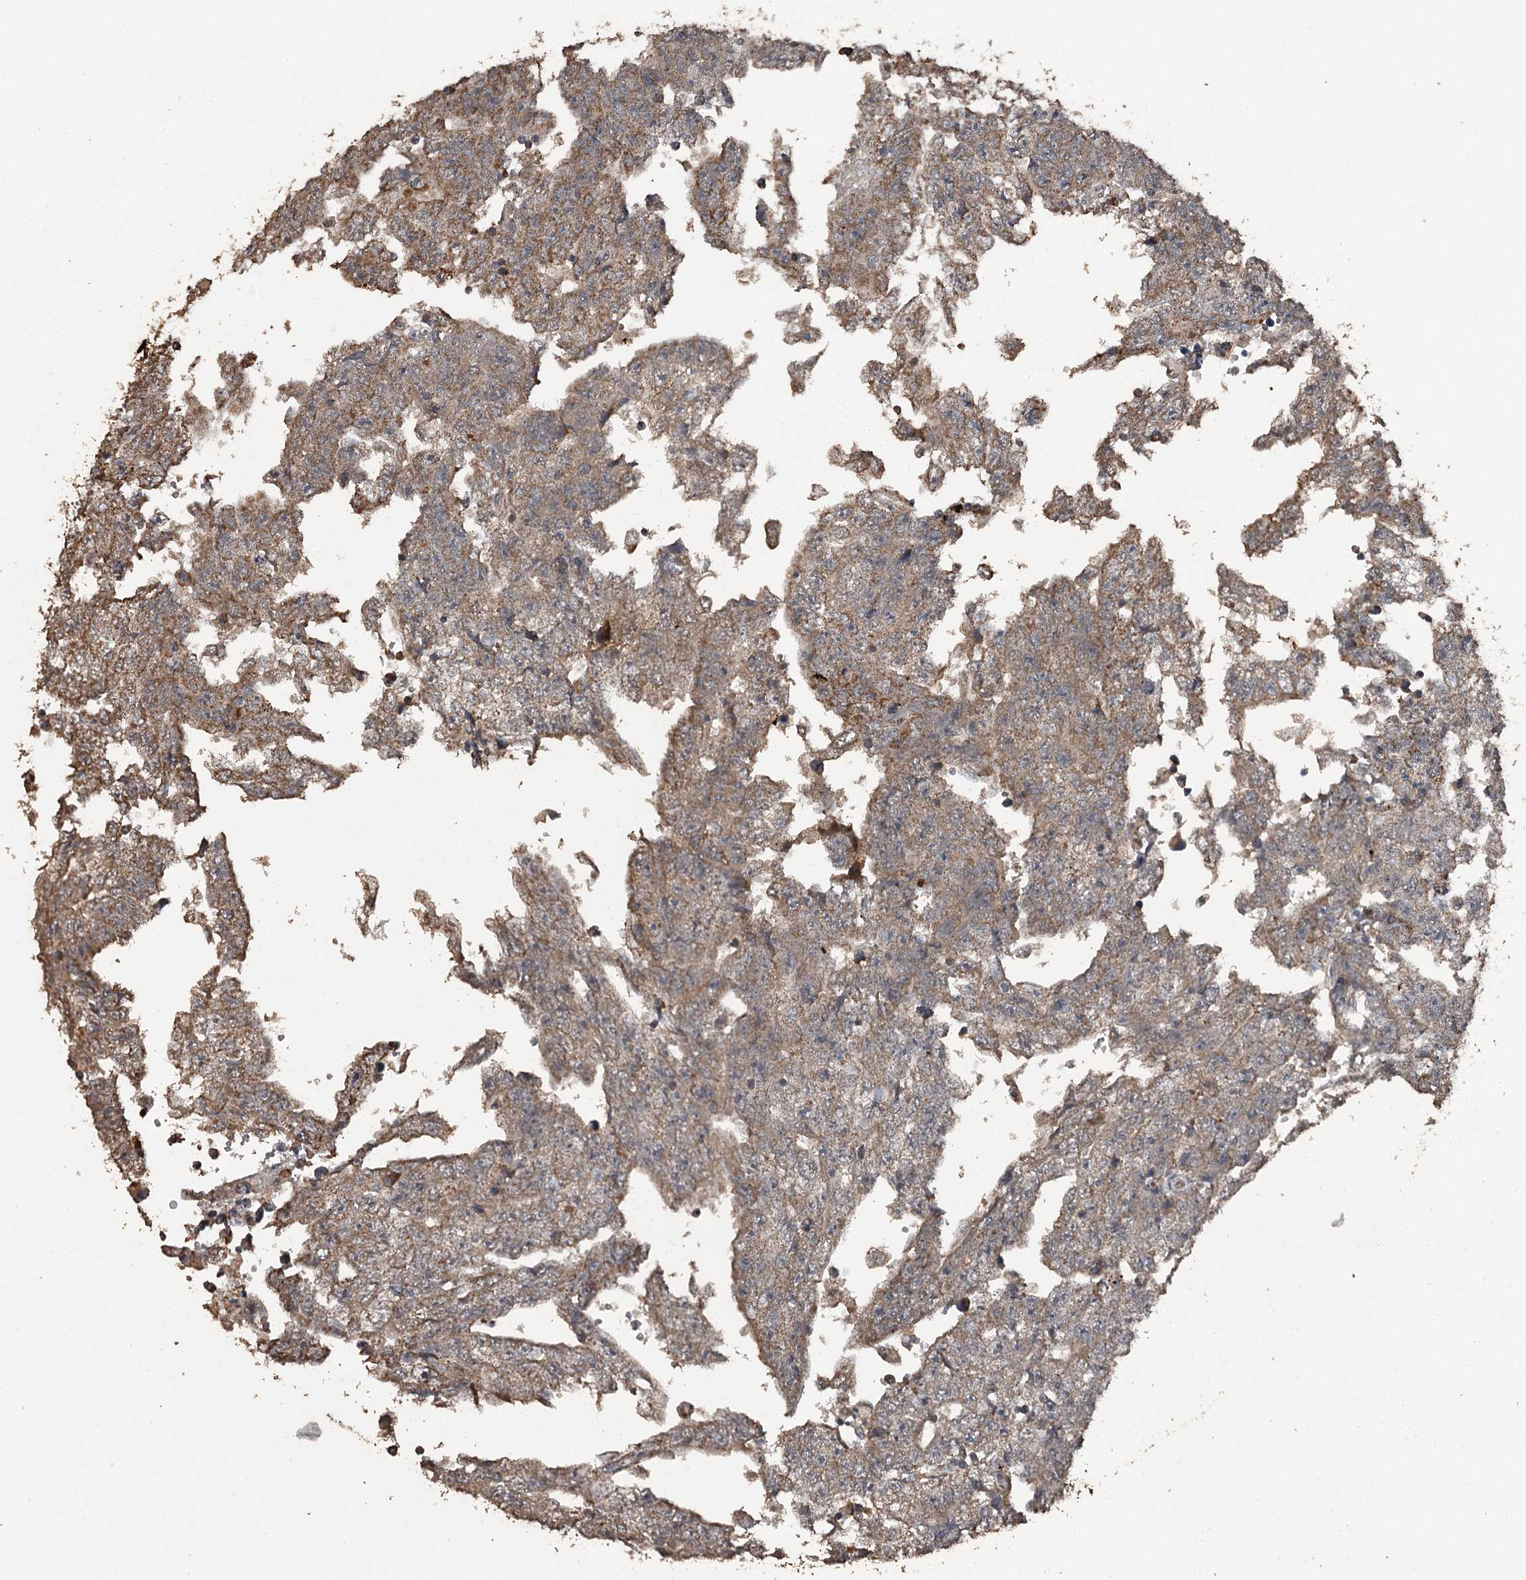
{"staining": {"intensity": "moderate", "quantity": ">75%", "location": "cytoplasmic/membranous"}, "tissue": "testis cancer", "cell_type": "Tumor cells", "image_type": "cancer", "snomed": [{"axis": "morphology", "description": "Carcinoma, Embryonal, NOS"}, {"axis": "topography", "description": "Testis"}], "caption": "This is an image of immunohistochemistry staining of embryonal carcinoma (testis), which shows moderate expression in the cytoplasmic/membranous of tumor cells.", "gene": "WIPI1", "patient": {"sex": "male", "age": 25}}